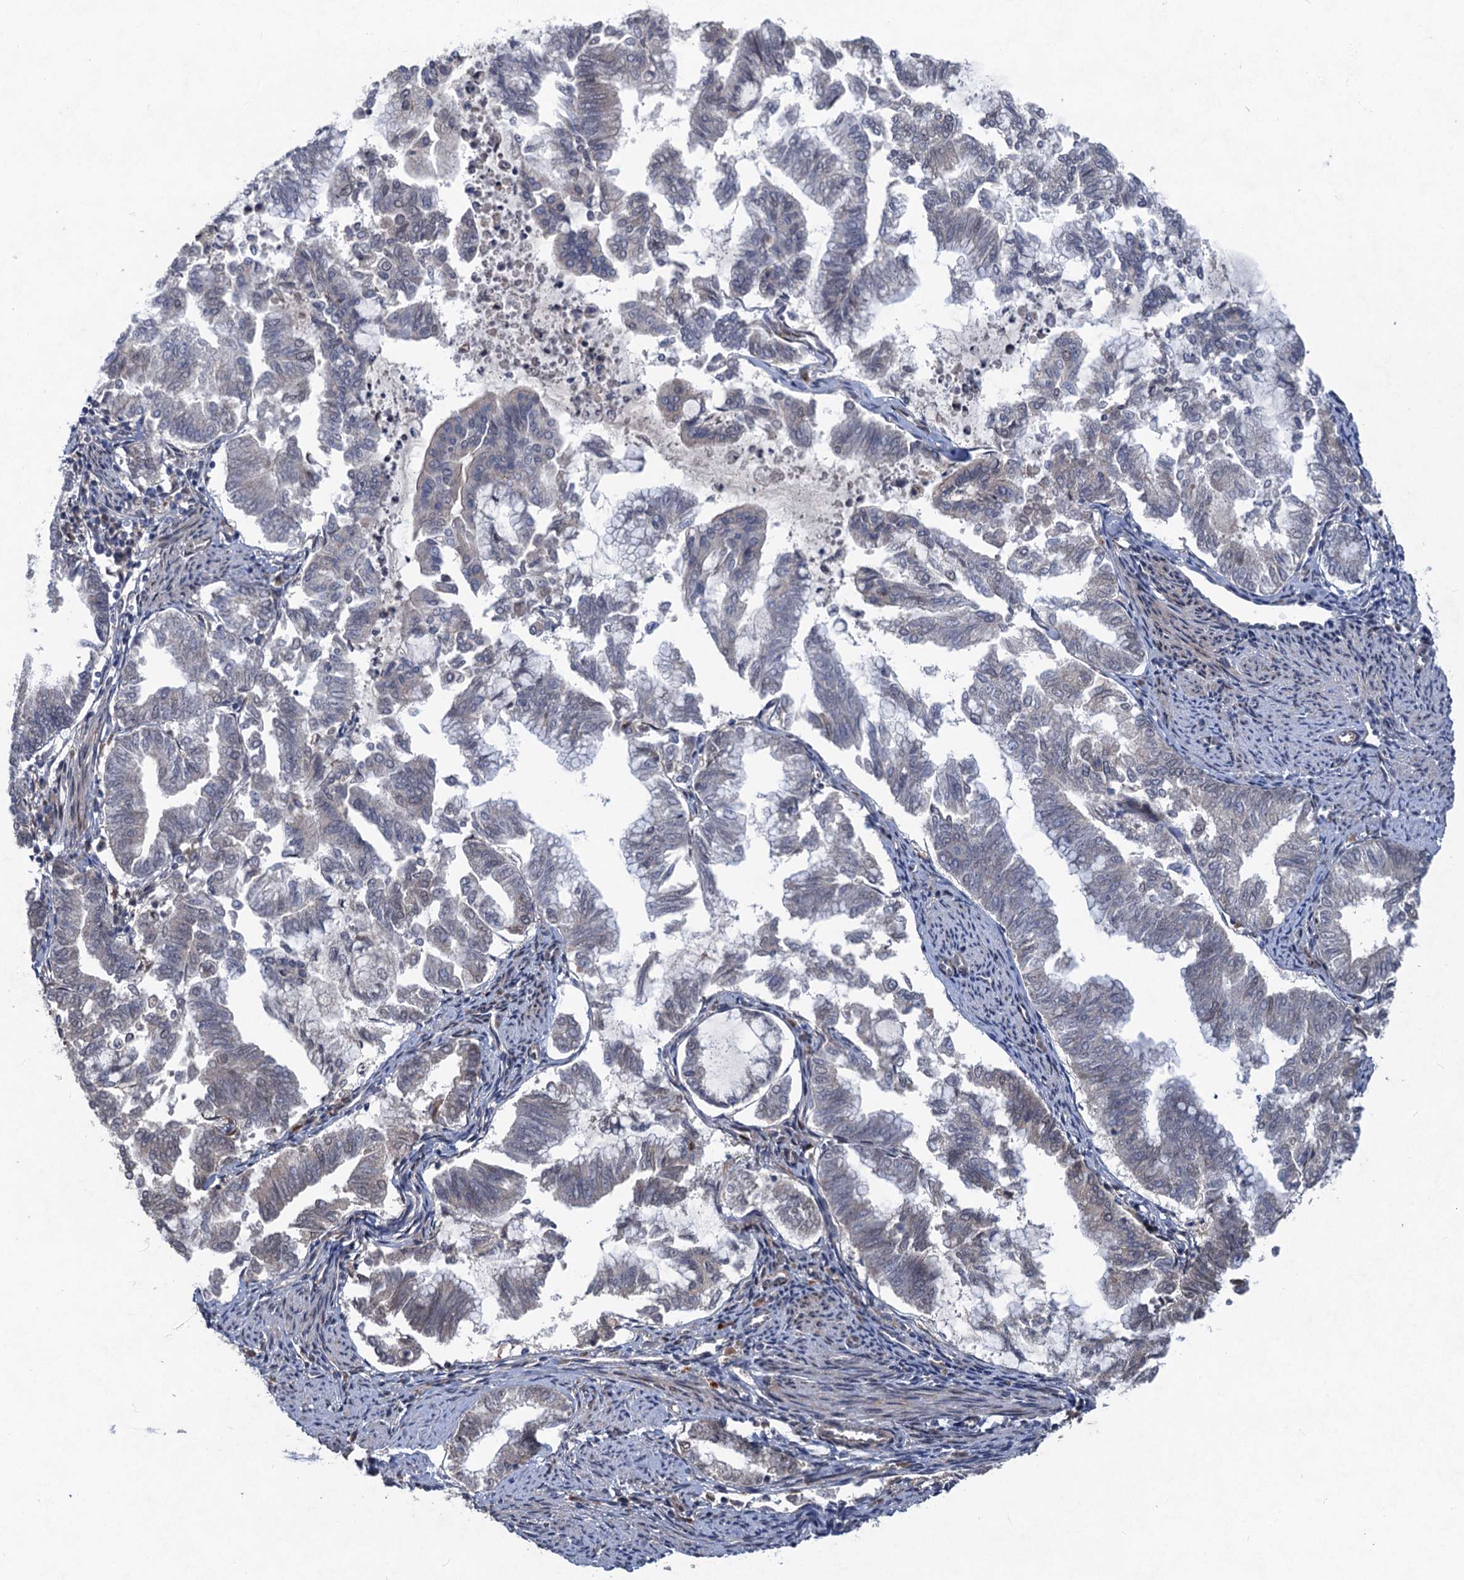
{"staining": {"intensity": "negative", "quantity": "none", "location": "none"}, "tissue": "endometrial cancer", "cell_type": "Tumor cells", "image_type": "cancer", "snomed": [{"axis": "morphology", "description": "Adenocarcinoma, NOS"}, {"axis": "topography", "description": "Endometrium"}], "caption": "Immunohistochemistry (IHC) image of neoplastic tissue: endometrial adenocarcinoma stained with DAB shows no significant protein positivity in tumor cells.", "gene": "NUDT22", "patient": {"sex": "female", "age": 79}}